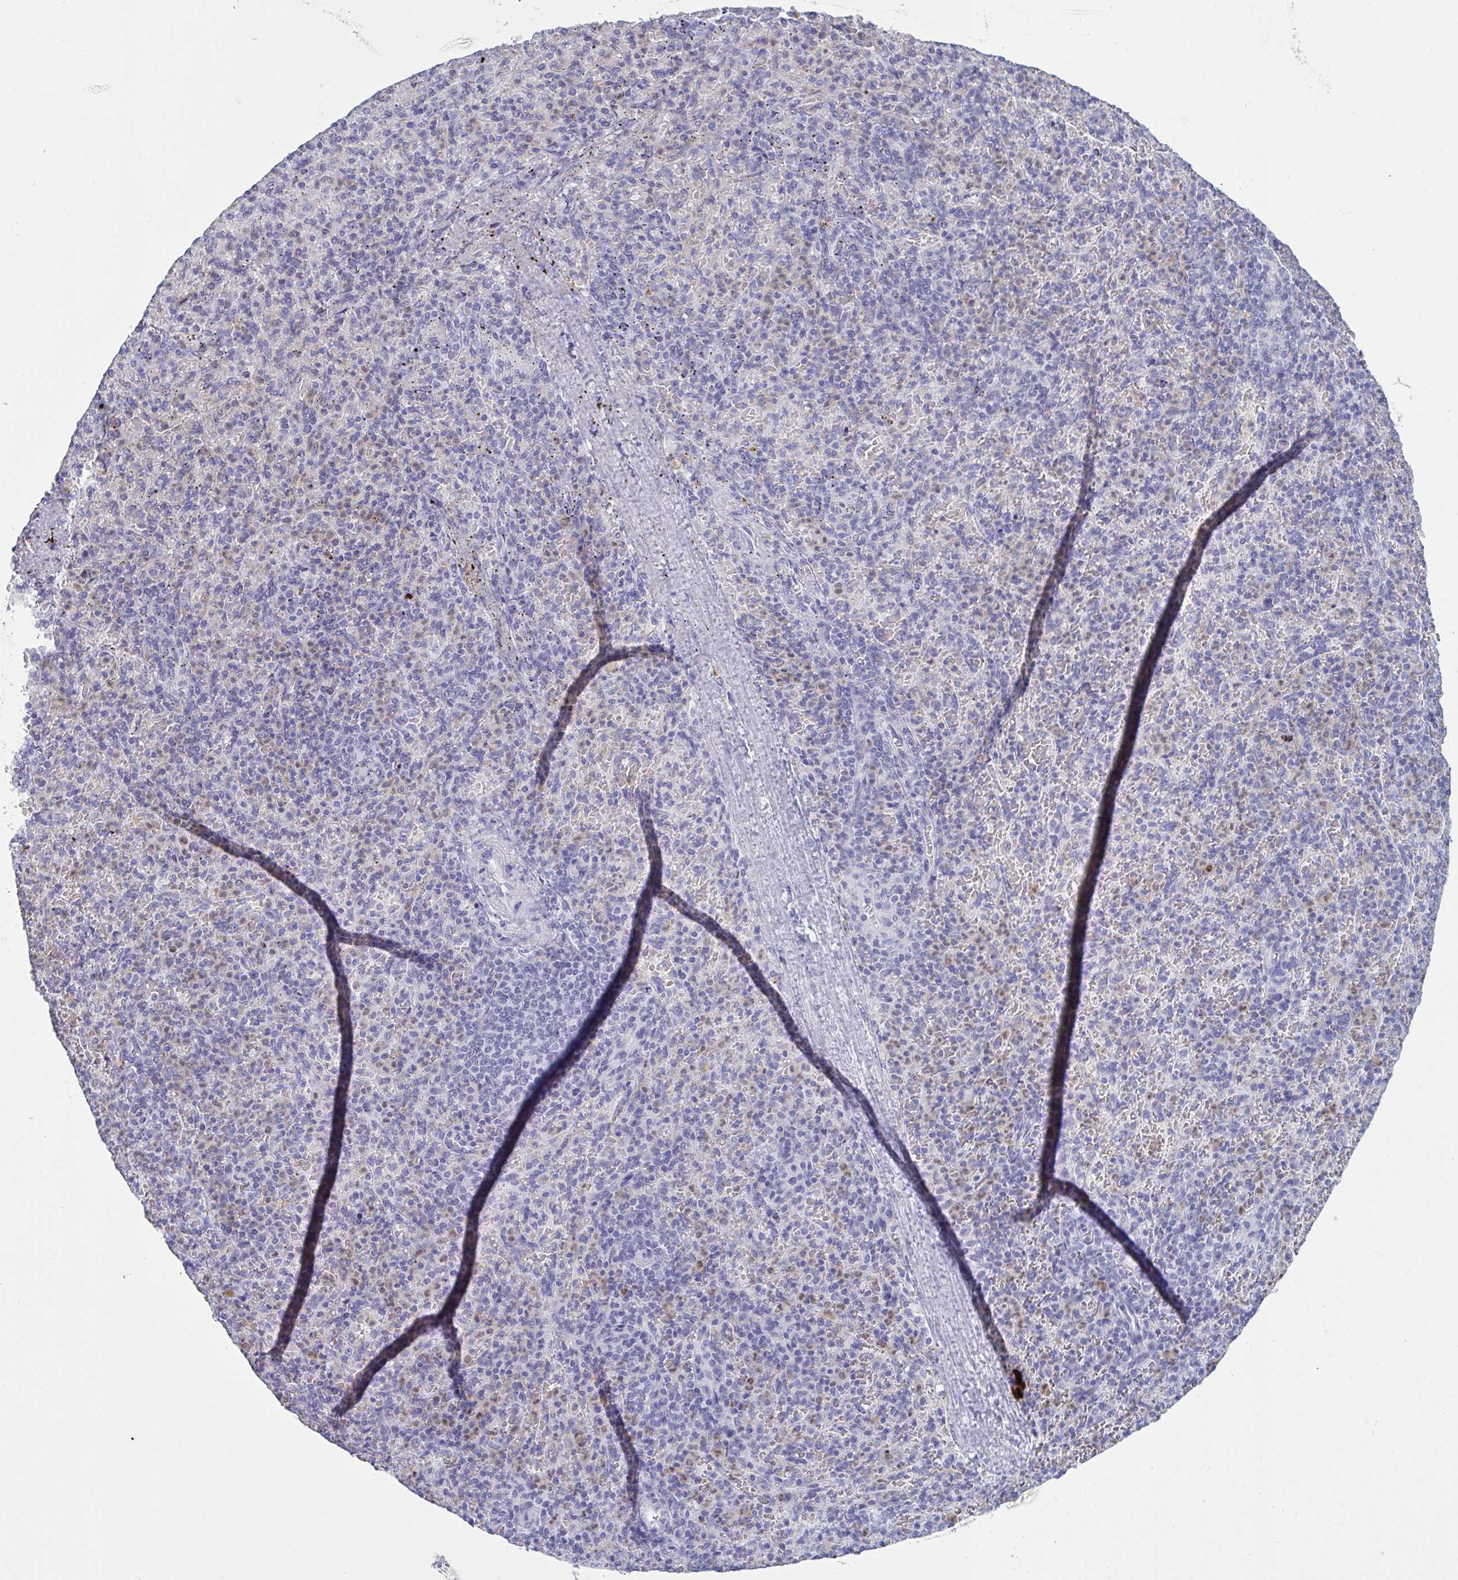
{"staining": {"intensity": "negative", "quantity": "none", "location": "none"}, "tissue": "spleen", "cell_type": "Cells in red pulp", "image_type": "normal", "snomed": [{"axis": "morphology", "description": "Normal tissue, NOS"}, {"axis": "topography", "description": "Spleen"}], "caption": "The IHC photomicrograph has no significant staining in cells in red pulp of spleen. (DAB immunohistochemistry with hematoxylin counter stain).", "gene": "SERPINB10", "patient": {"sex": "female", "age": 74}}